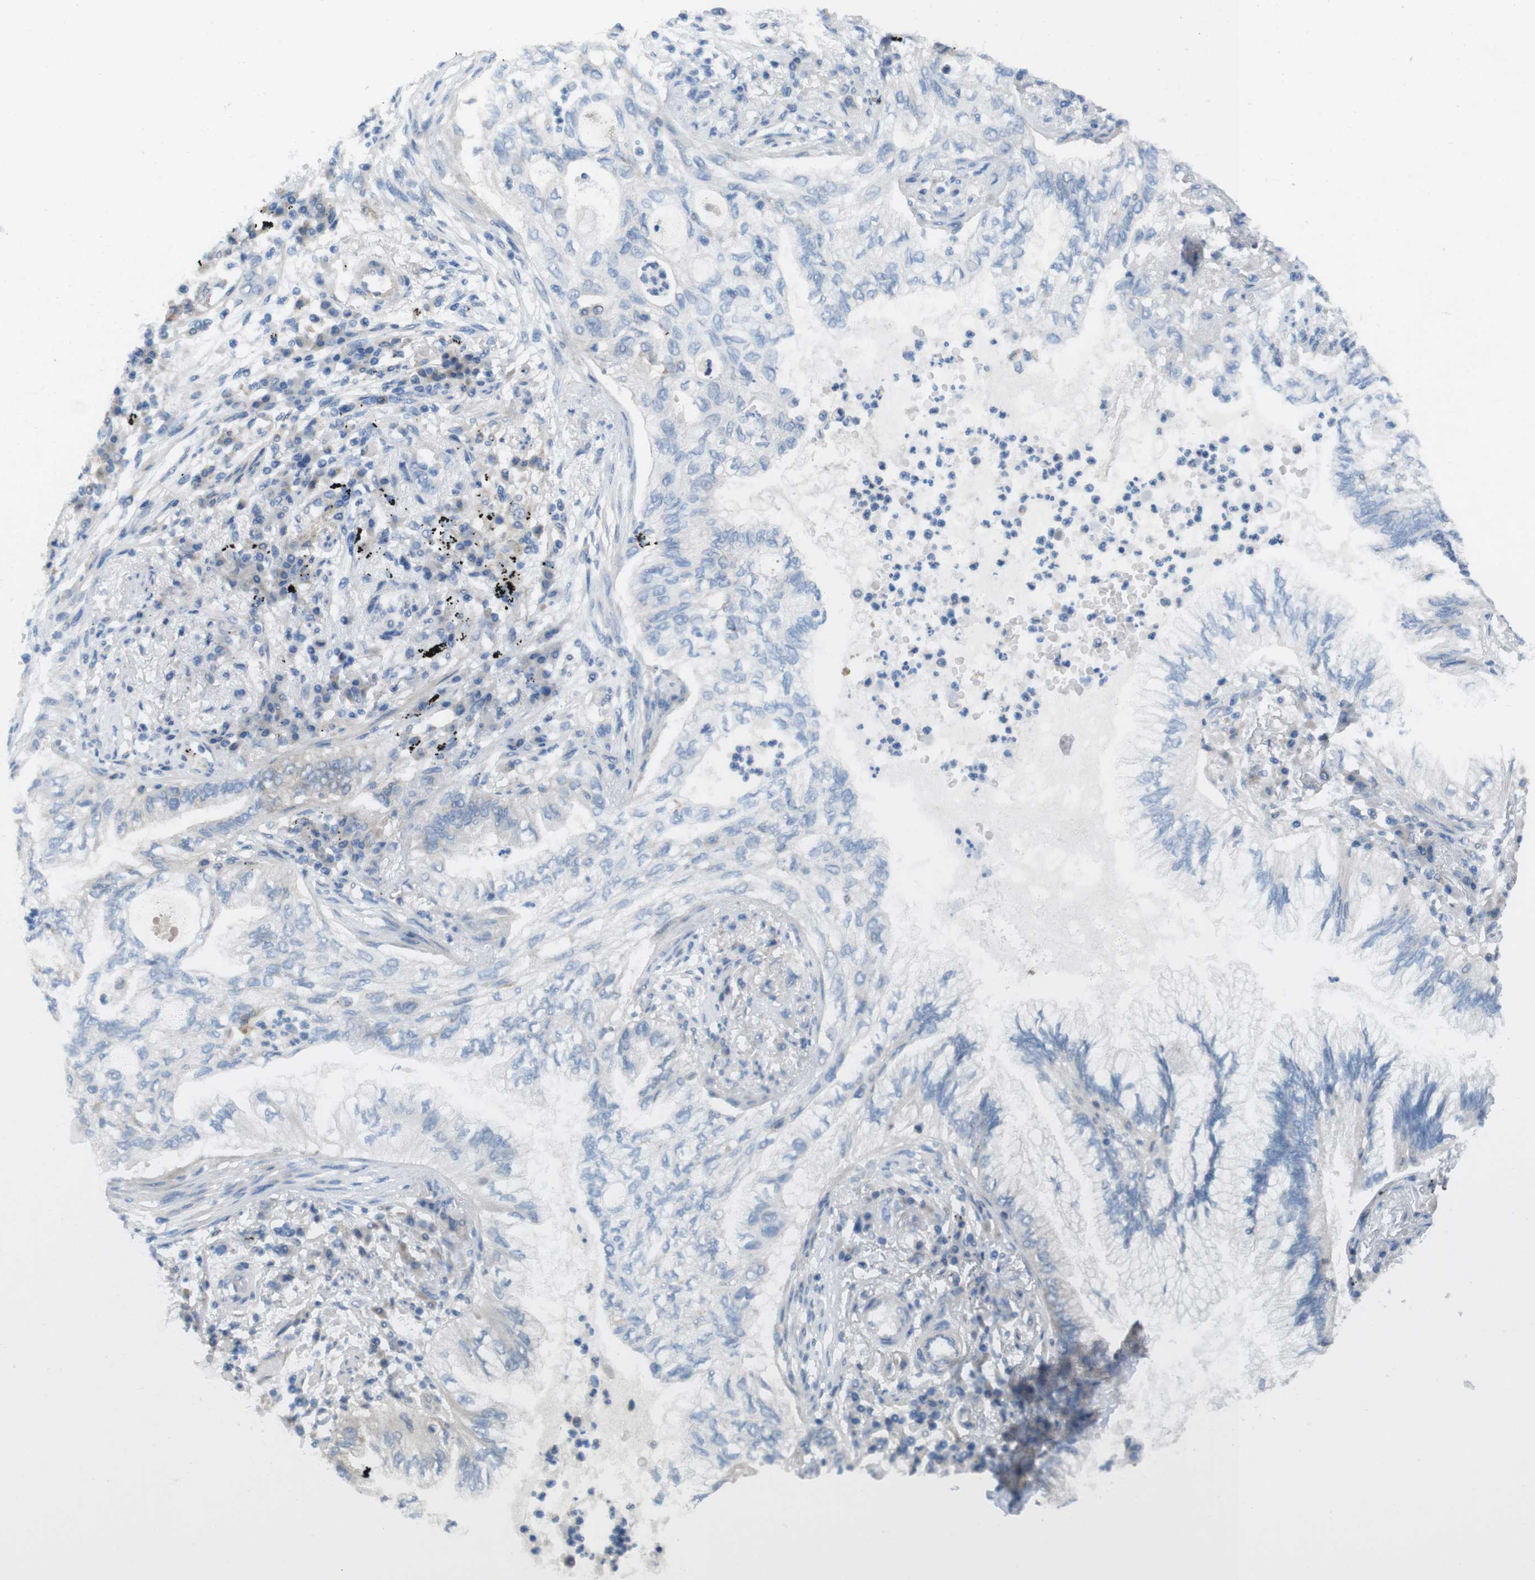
{"staining": {"intensity": "moderate", "quantity": "<25%", "location": "cytoplasmic/membranous"}, "tissue": "lung cancer", "cell_type": "Tumor cells", "image_type": "cancer", "snomed": [{"axis": "morphology", "description": "Normal tissue, NOS"}, {"axis": "morphology", "description": "Adenocarcinoma, NOS"}, {"axis": "topography", "description": "Bronchus"}, {"axis": "topography", "description": "Lung"}], "caption": "Immunohistochemical staining of lung cancer reveals low levels of moderate cytoplasmic/membranous protein staining in approximately <25% of tumor cells.", "gene": "MTHFD1", "patient": {"sex": "female", "age": 70}}